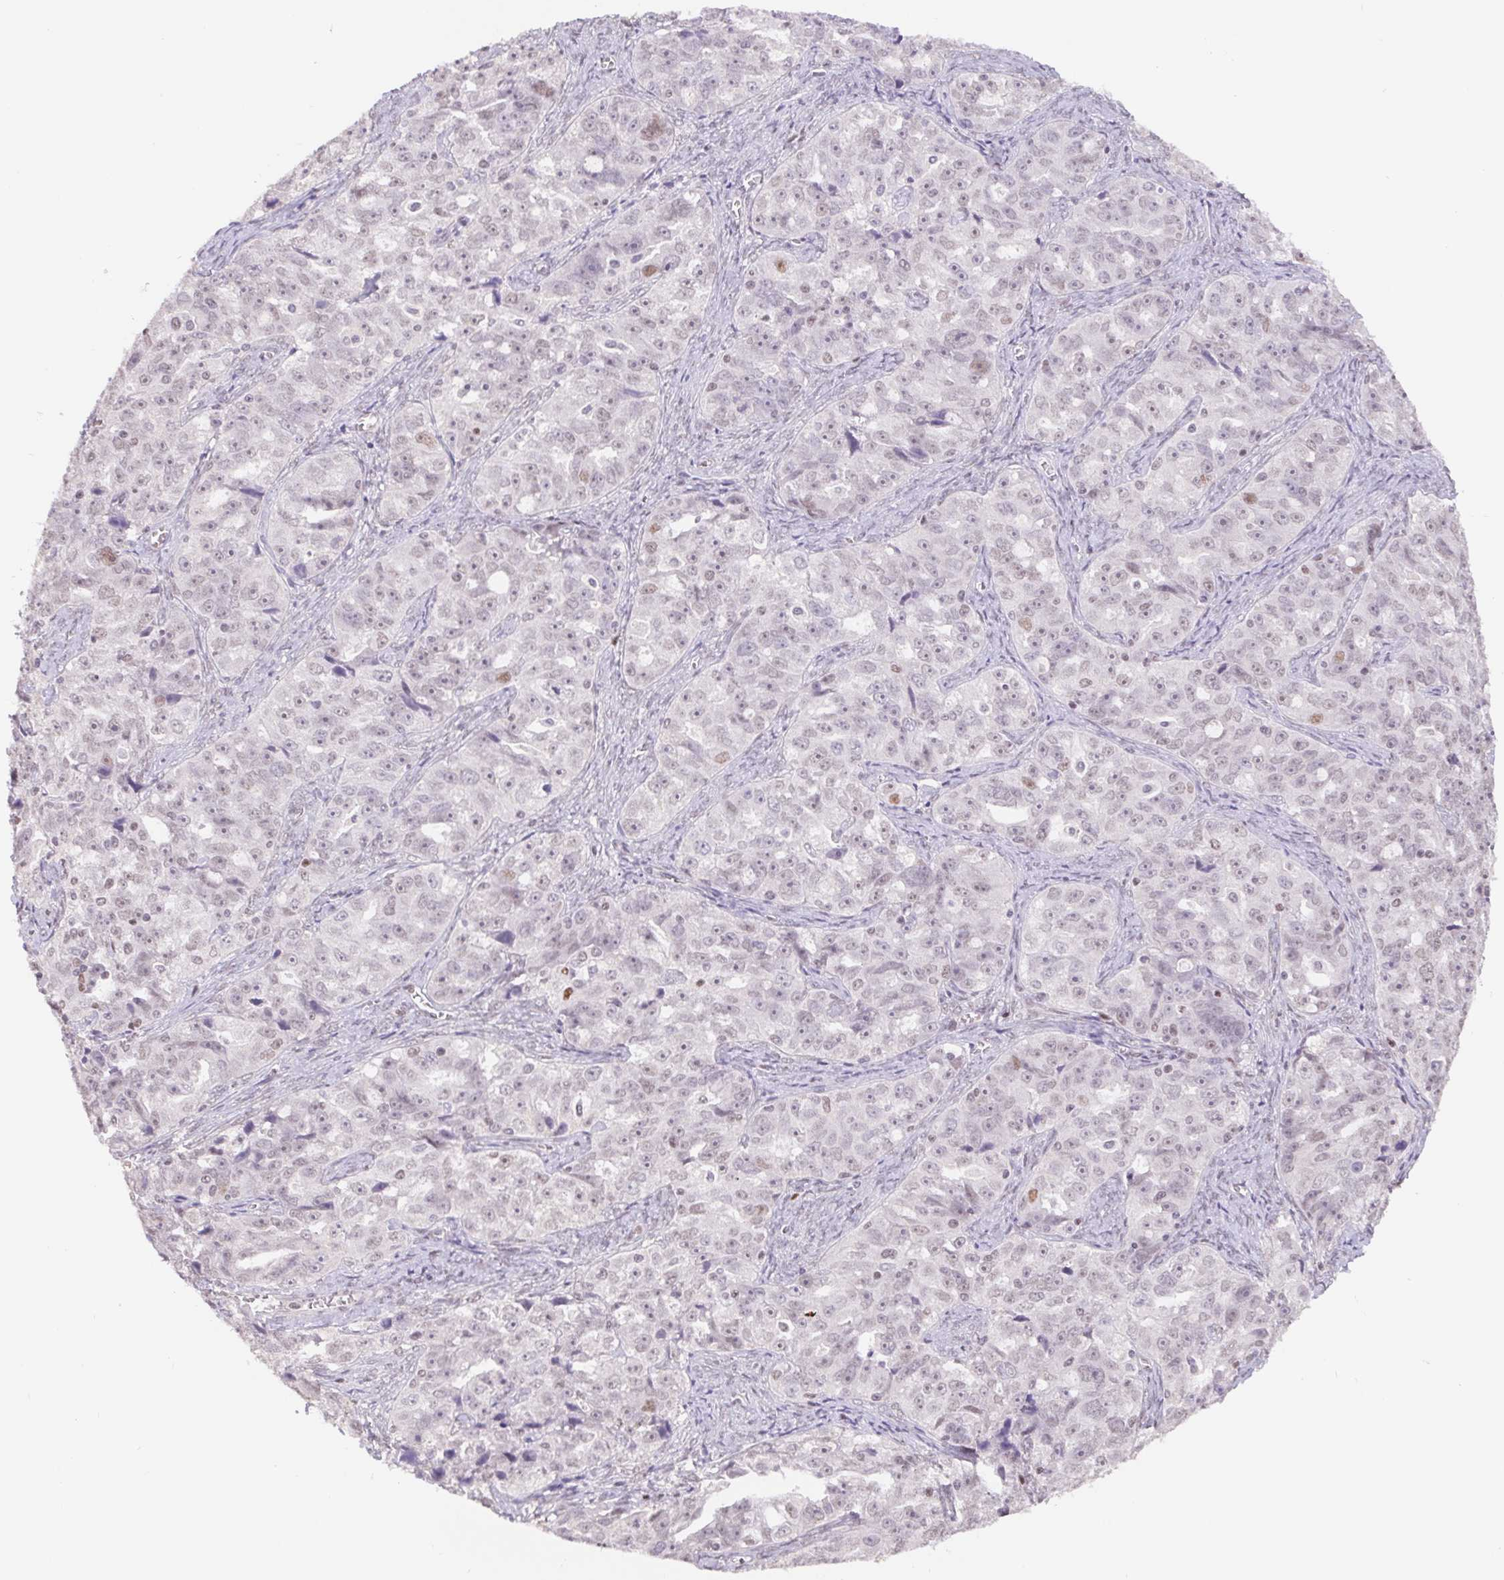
{"staining": {"intensity": "weak", "quantity": "<25%", "location": "nuclear"}, "tissue": "ovarian cancer", "cell_type": "Tumor cells", "image_type": "cancer", "snomed": [{"axis": "morphology", "description": "Cystadenocarcinoma, serous, NOS"}, {"axis": "topography", "description": "Ovary"}], "caption": "Immunohistochemistry photomicrograph of serous cystadenocarcinoma (ovarian) stained for a protein (brown), which exhibits no expression in tumor cells. The staining is performed using DAB brown chromogen with nuclei counter-stained in using hematoxylin.", "gene": "TRERF1", "patient": {"sex": "female", "age": 51}}